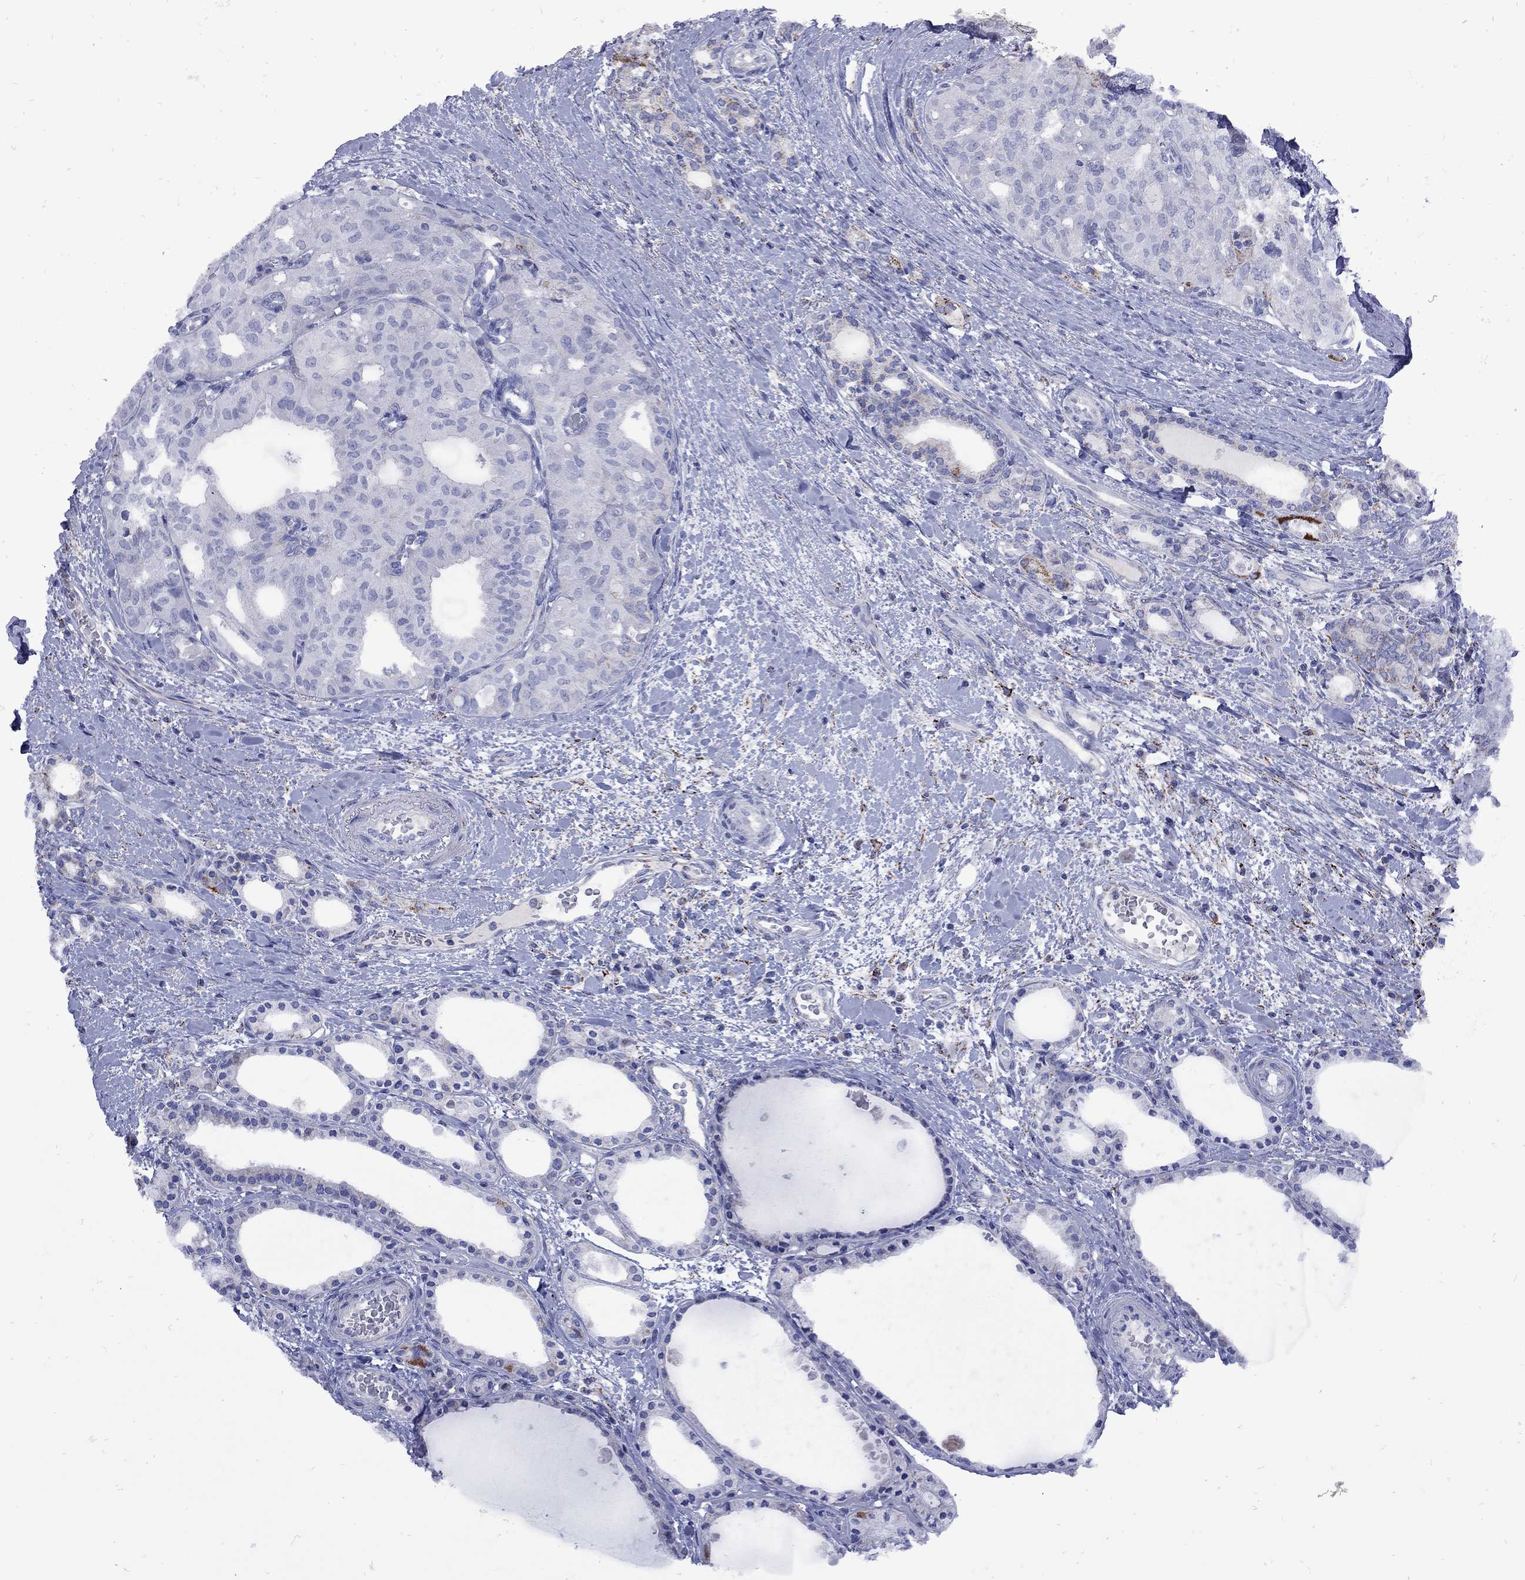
{"staining": {"intensity": "negative", "quantity": "none", "location": "none"}, "tissue": "thyroid cancer", "cell_type": "Tumor cells", "image_type": "cancer", "snomed": [{"axis": "morphology", "description": "Follicular adenoma carcinoma, NOS"}, {"axis": "topography", "description": "Thyroid gland"}], "caption": "A micrograph of human thyroid follicular adenoma carcinoma is negative for staining in tumor cells.", "gene": "SESTD1", "patient": {"sex": "male", "age": 75}}